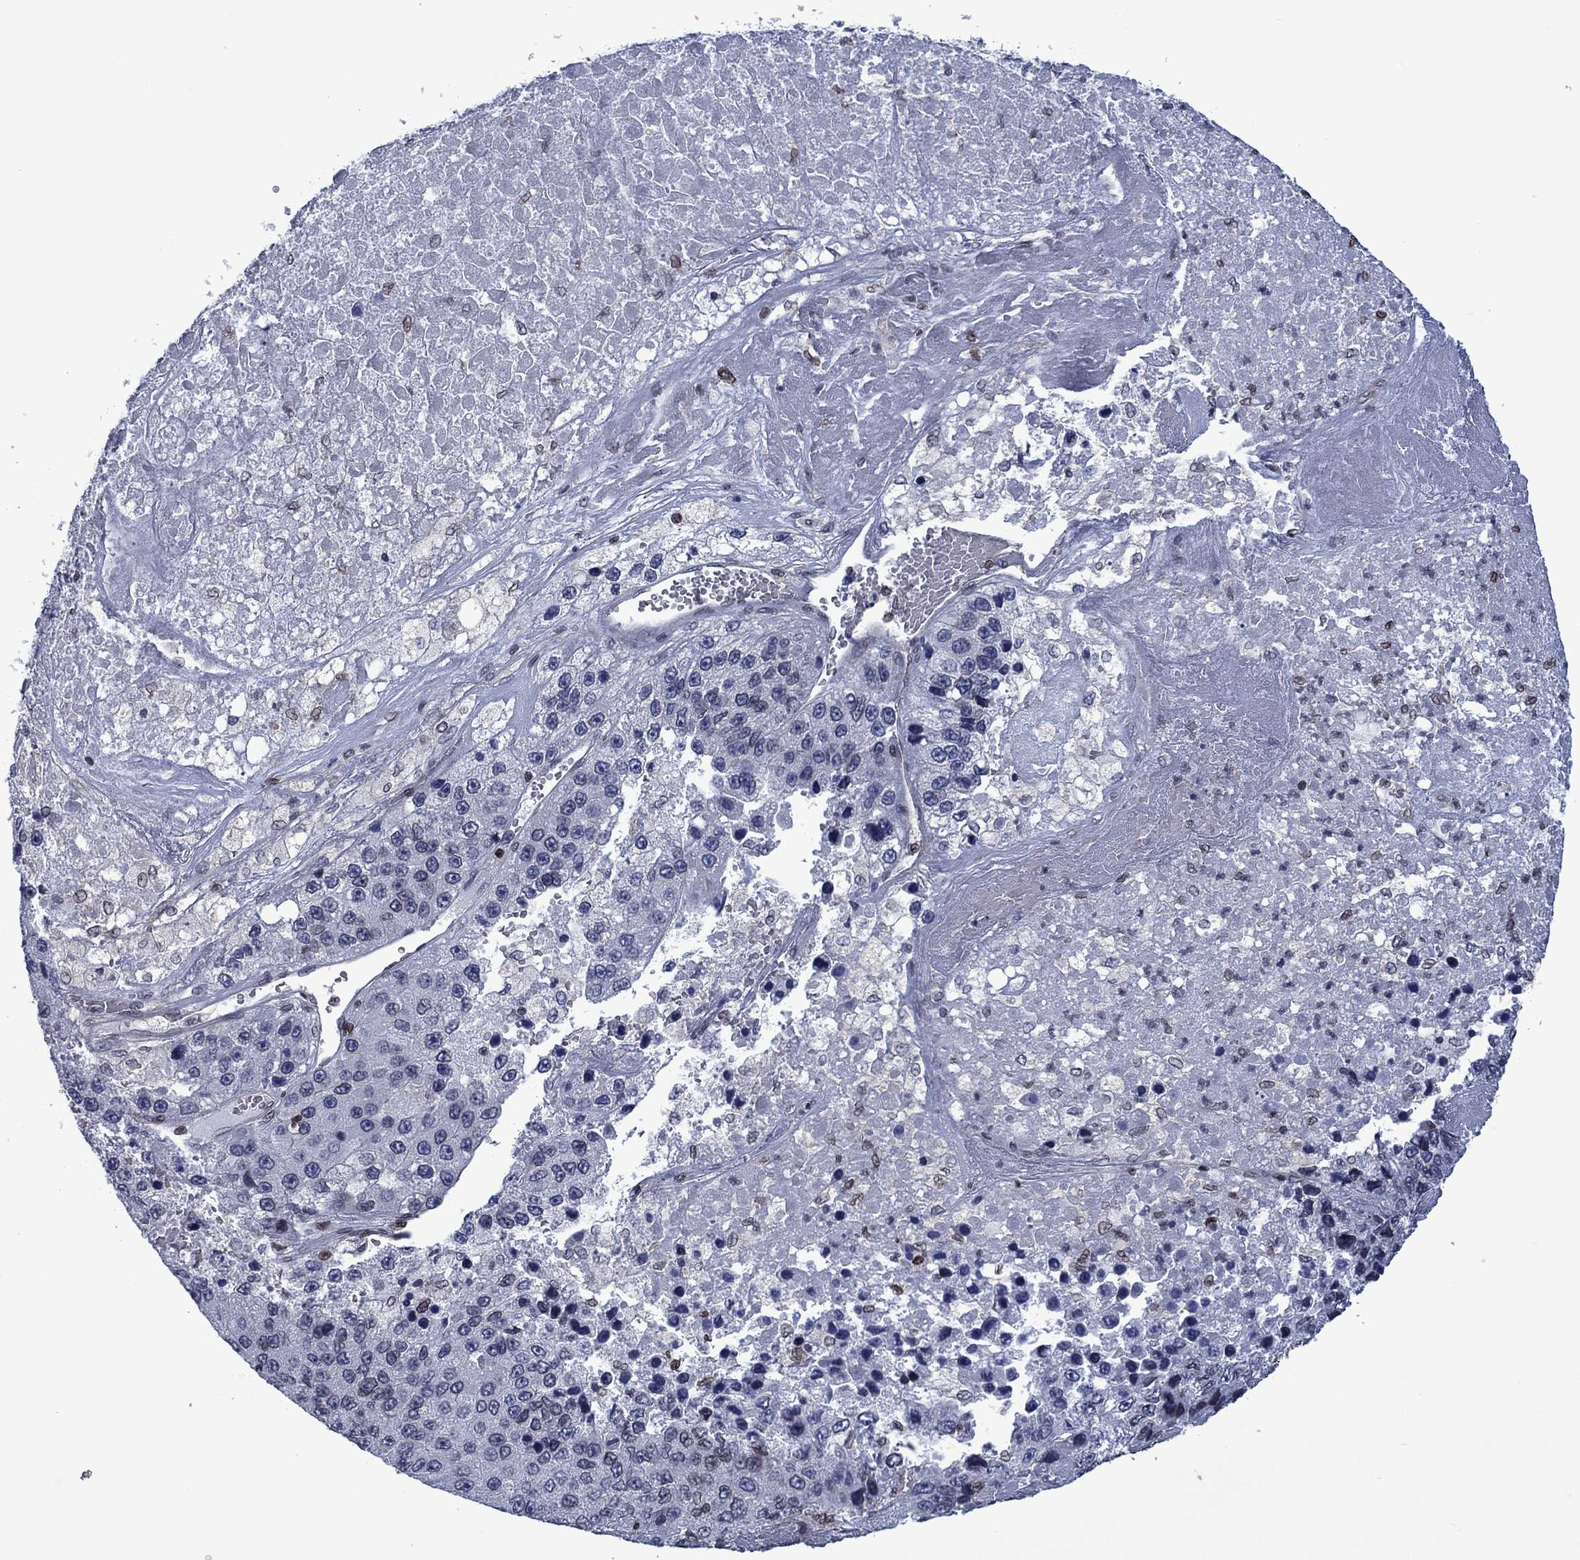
{"staining": {"intensity": "negative", "quantity": "none", "location": "none"}, "tissue": "liver cancer", "cell_type": "Tumor cells", "image_type": "cancer", "snomed": [{"axis": "morphology", "description": "Carcinoma, Hepatocellular, NOS"}, {"axis": "topography", "description": "Liver"}], "caption": "An IHC histopathology image of liver cancer is shown. There is no staining in tumor cells of liver cancer.", "gene": "SLA", "patient": {"sex": "female", "age": 73}}